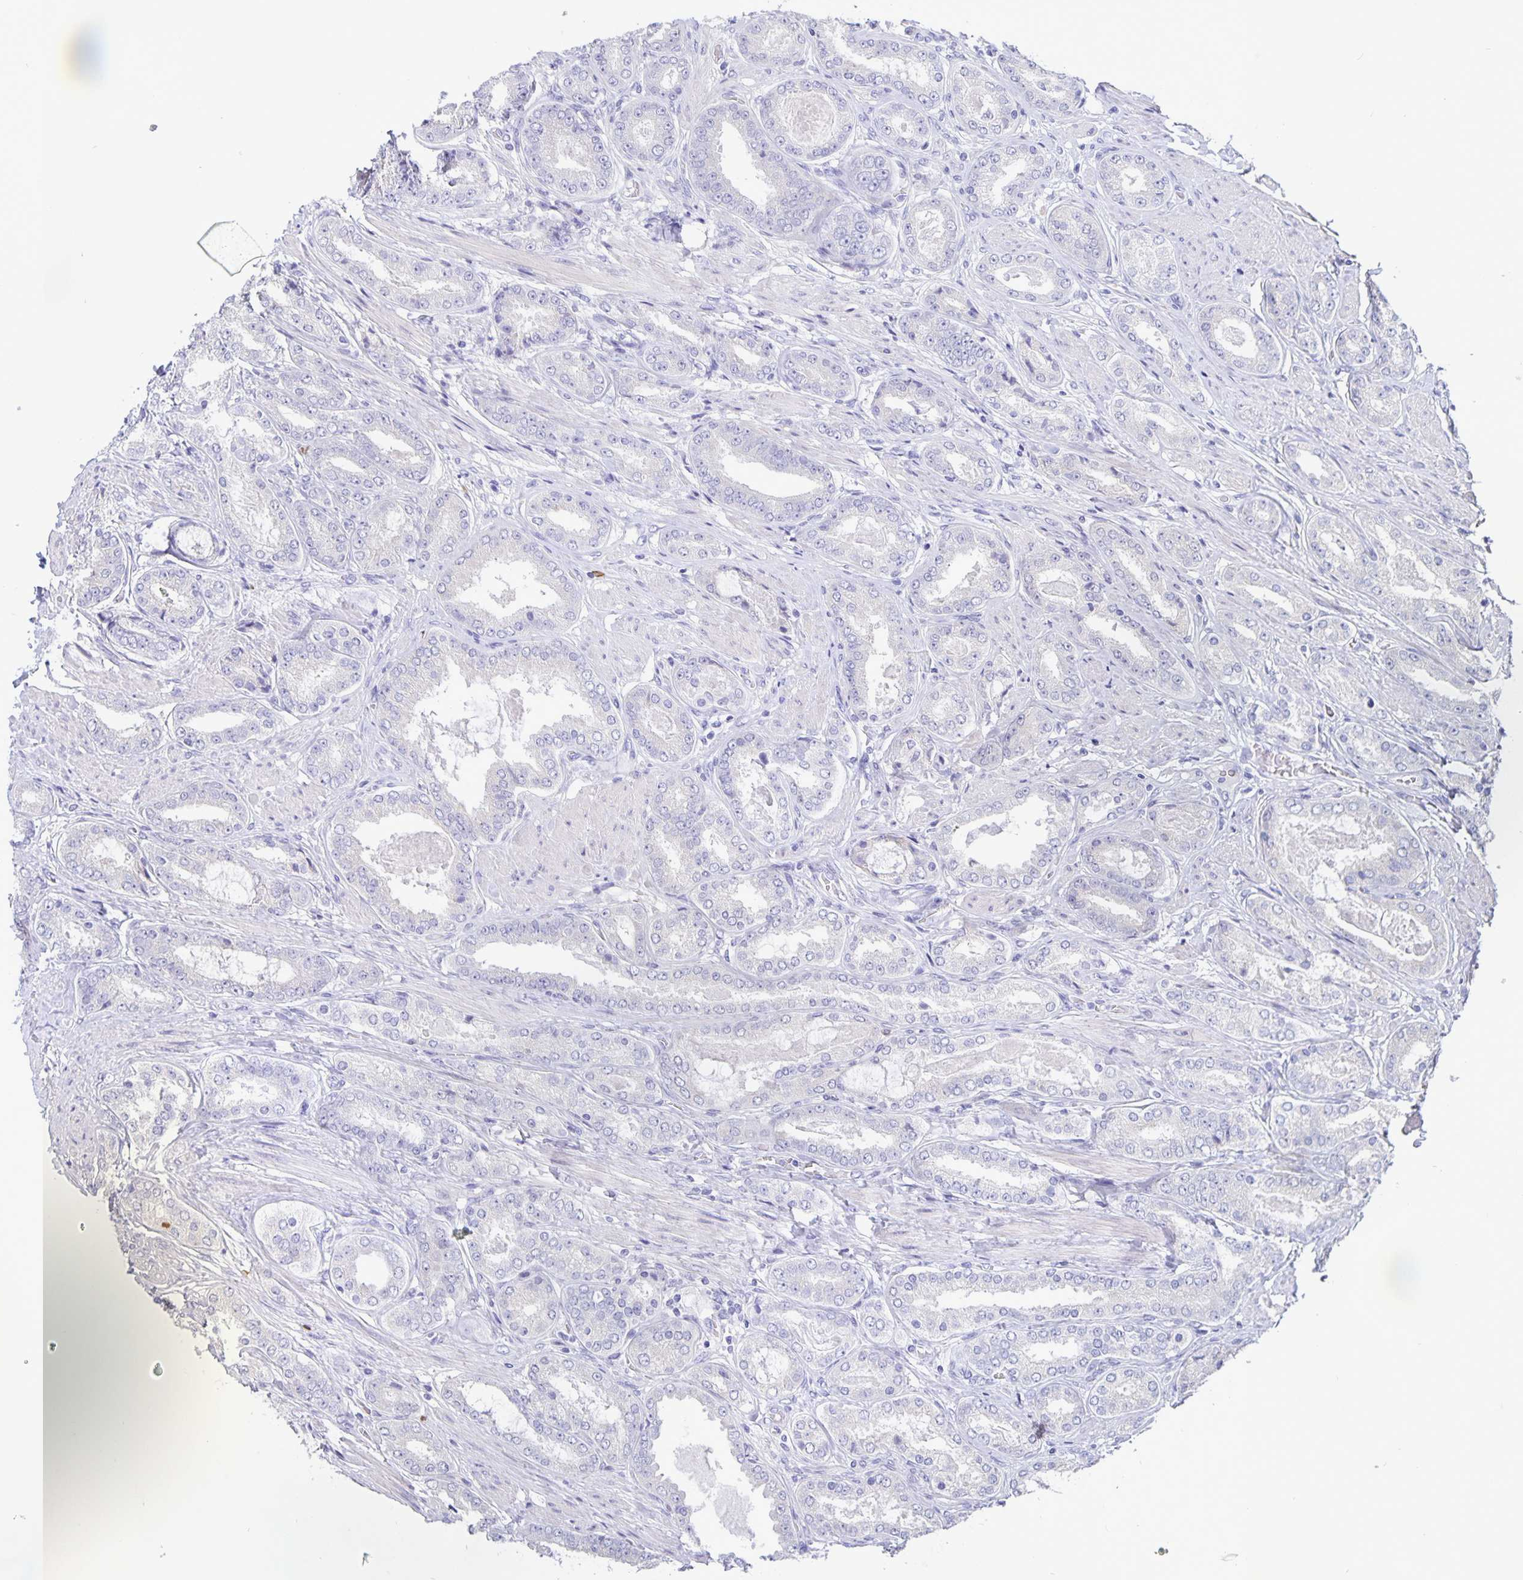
{"staining": {"intensity": "negative", "quantity": "none", "location": "none"}, "tissue": "prostate cancer", "cell_type": "Tumor cells", "image_type": "cancer", "snomed": [{"axis": "morphology", "description": "Adenocarcinoma, High grade"}, {"axis": "topography", "description": "Prostate"}], "caption": "Tumor cells are negative for brown protein staining in prostate cancer. (DAB IHC with hematoxylin counter stain).", "gene": "ERMN", "patient": {"sex": "male", "age": 63}}